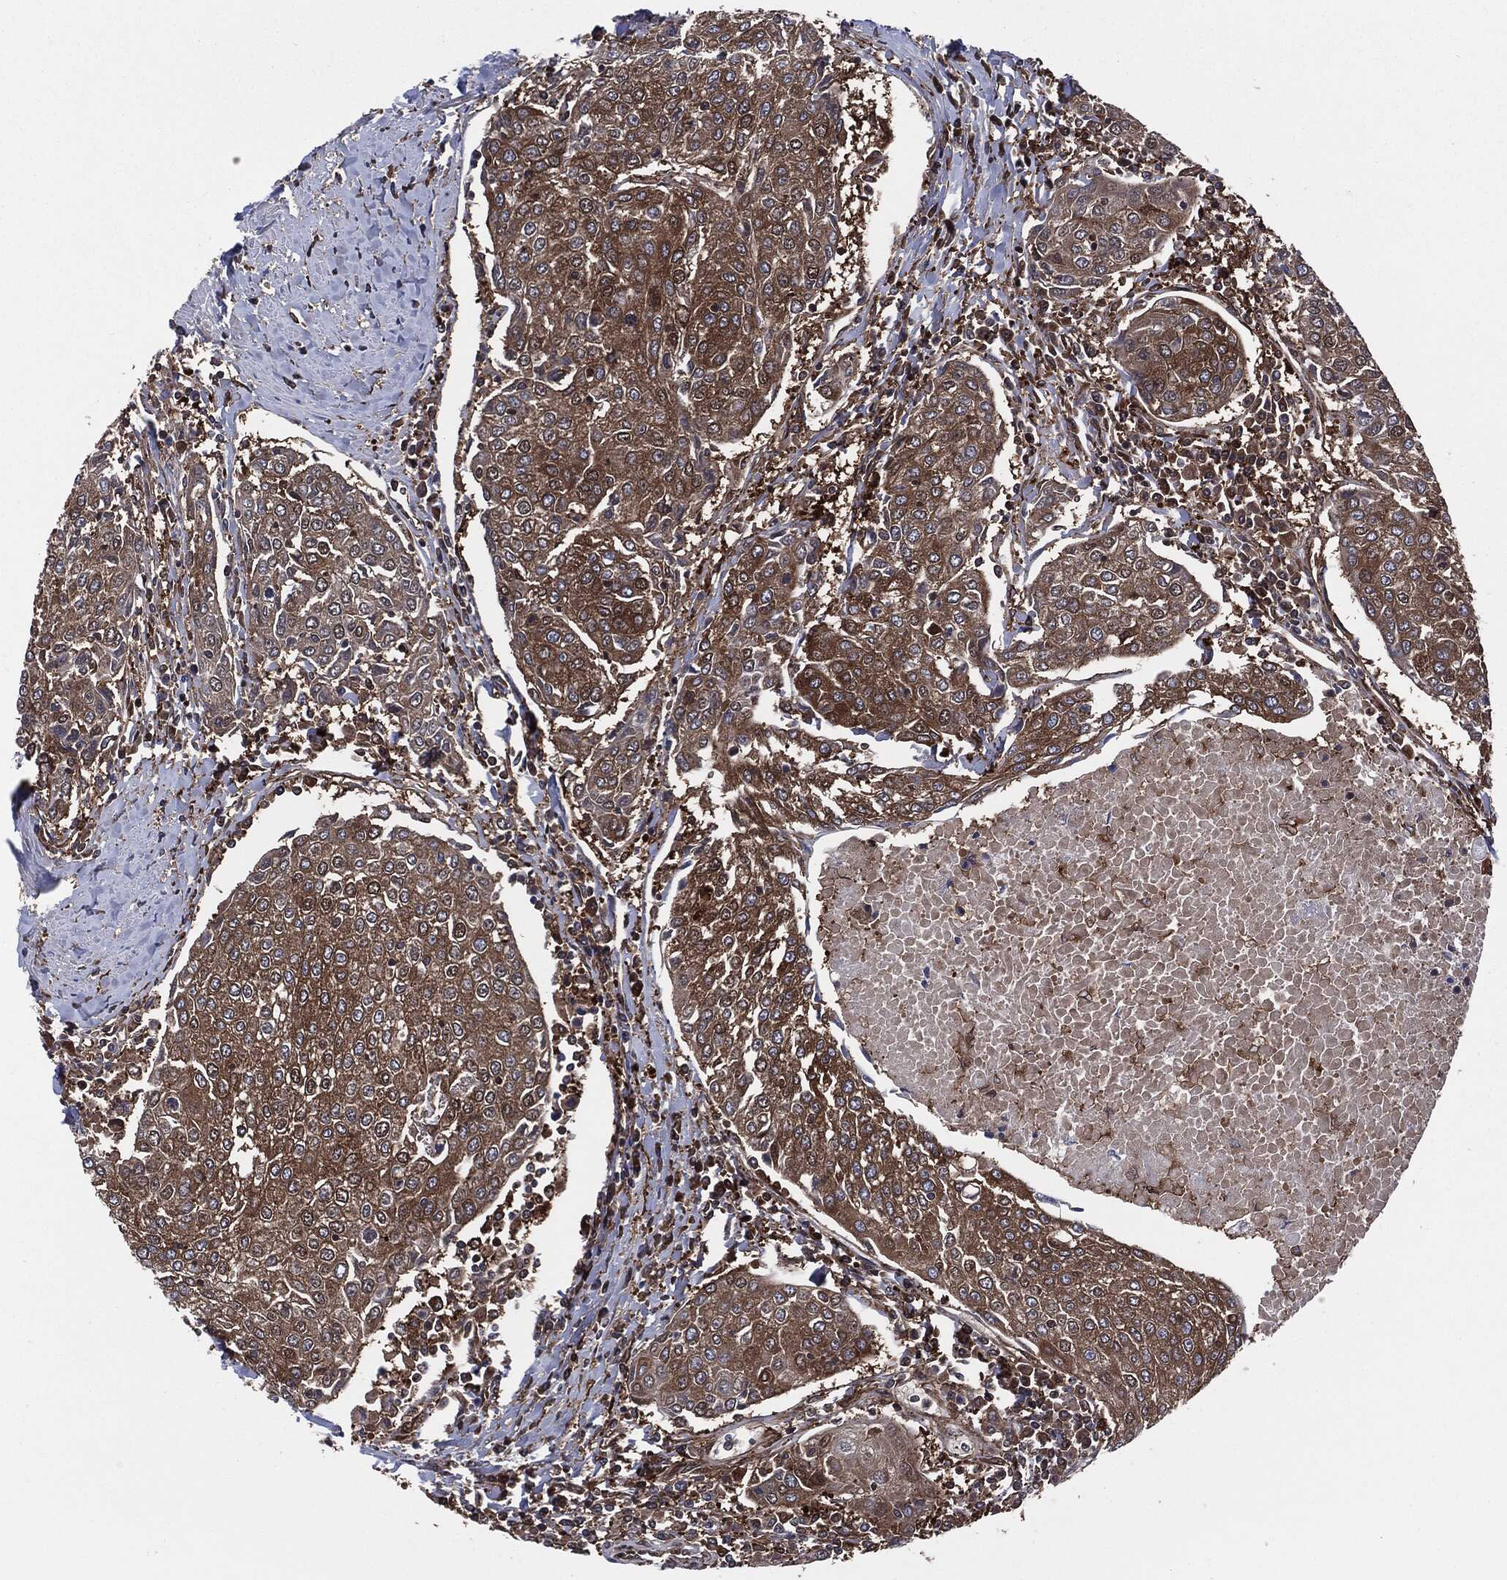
{"staining": {"intensity": "strong", "quantity": ">75%", "location": "cytoplasmic/membranous"}, "tissue": "urothelial cancer", "cell_type": "Tumor cells", "image_type": "cancer", "snomed": [{"axis": "morphology", "description": "Urothelial carcinoma, High grade"}, {"axis": "topography", "description": "Urinary bladder"}], "caption": "Urothelial carcinoma (high-grade) tissue exhibits strong cytoplasmic/membranous expression in approximately >75% of tumor cells The staining was performed using DAB, with brown indicating positive protein expression. Nuclei are stained blue with hematoxylin.", "gene": "XPNPEP1", "patient": {"sex": "female", "age": 85}}